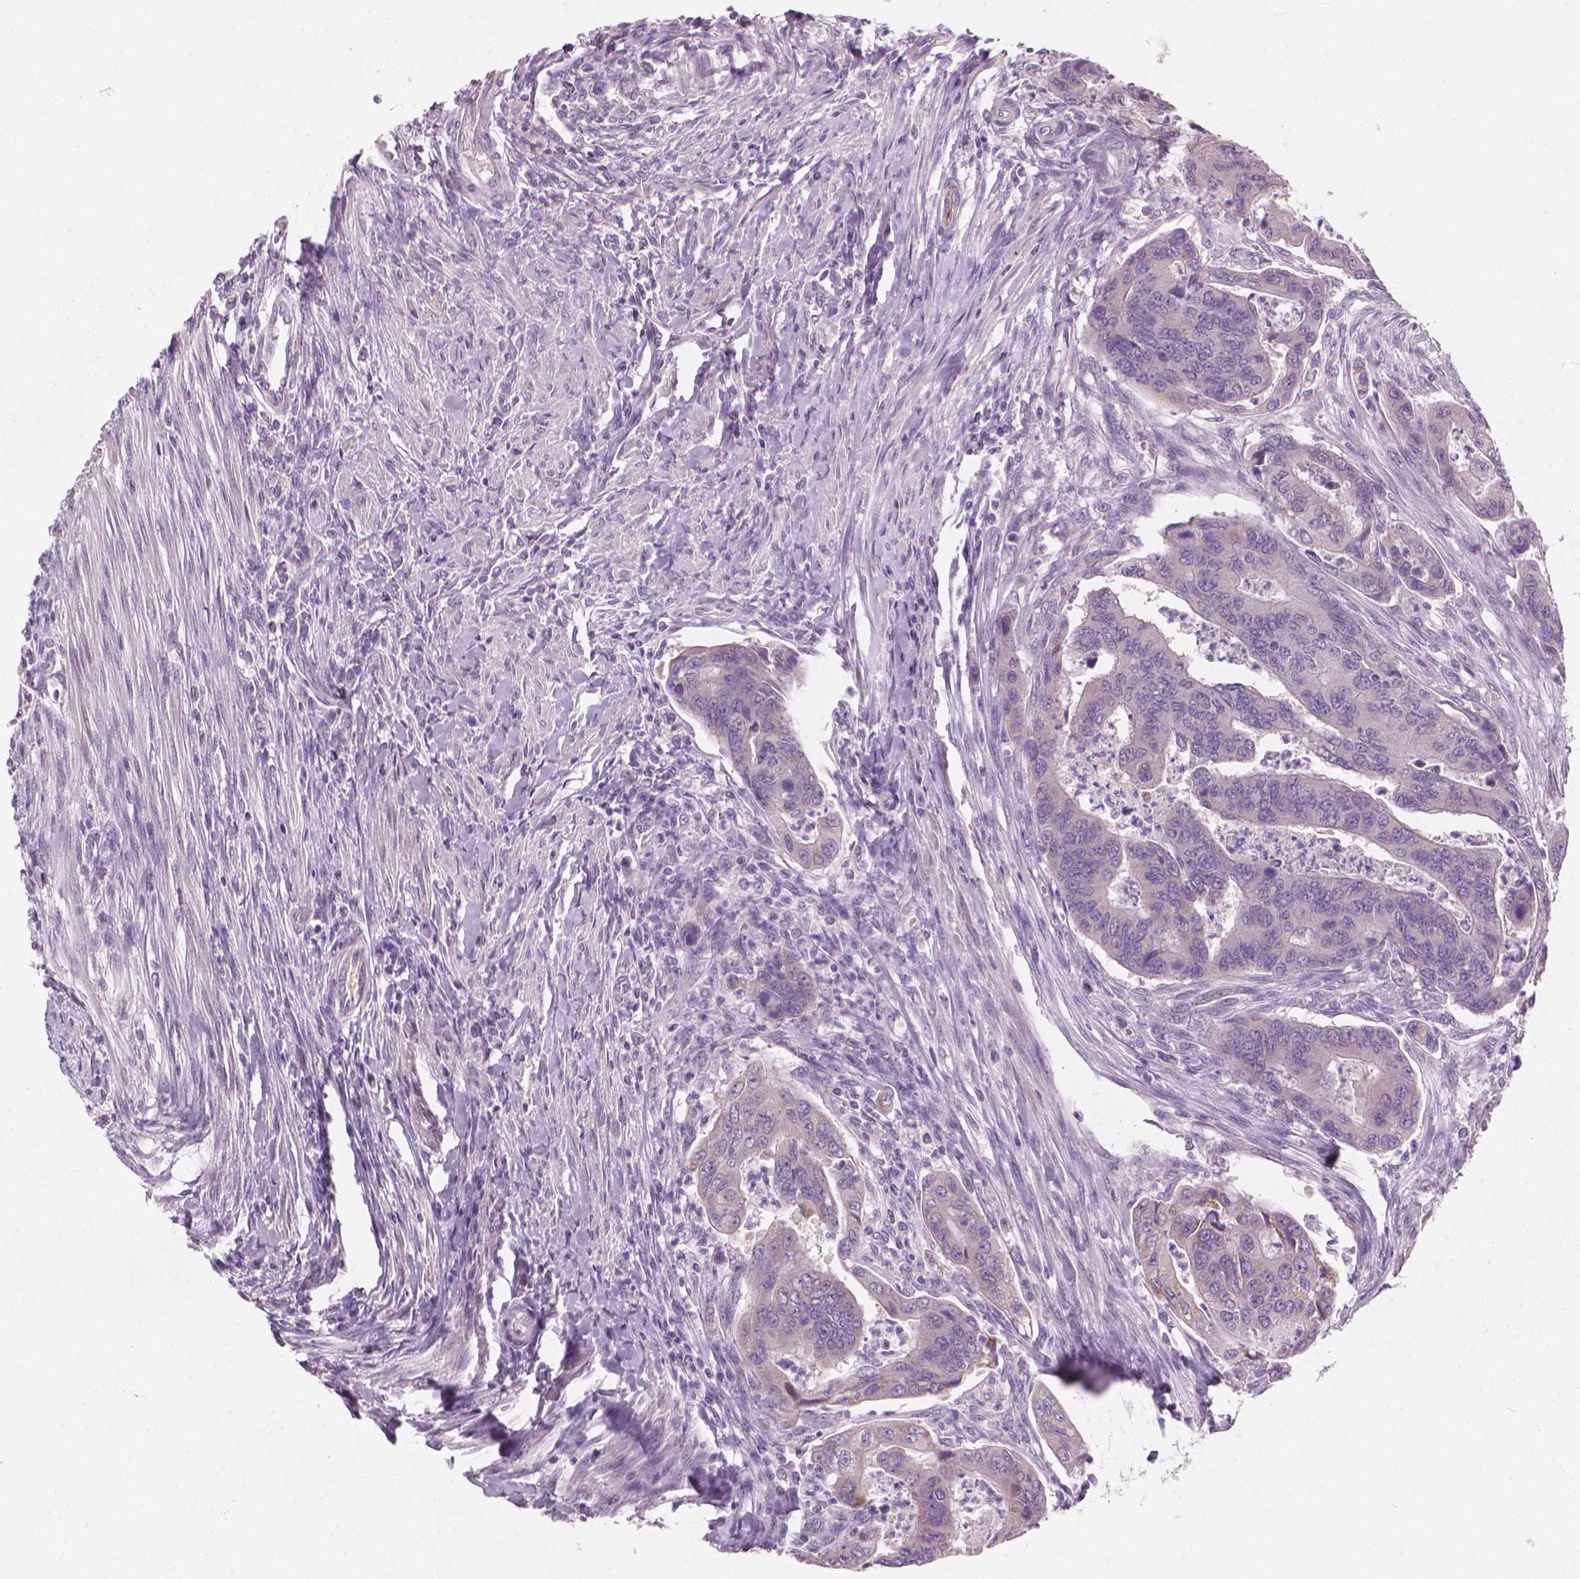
{"staining": {"intensity": "negative", "quantity": "none", "location": "none"}, "tissue": "colorectal cancer", "cell_type": "Tumor cells", "image_type": "cancer", "snomed": [{"axis": "morphology", "description": "Adenocarcinoma, NOS"}, {"axis": "topography", "description": "Colon"}], "caption": "A high-resolution histopathology image shows IHC staining of adenocarcinoma (colorectal), which exhibits no significant positivity in tumor cells.", "gene": "CFAP126", "patient": {"sex": "female", "age": 67}}